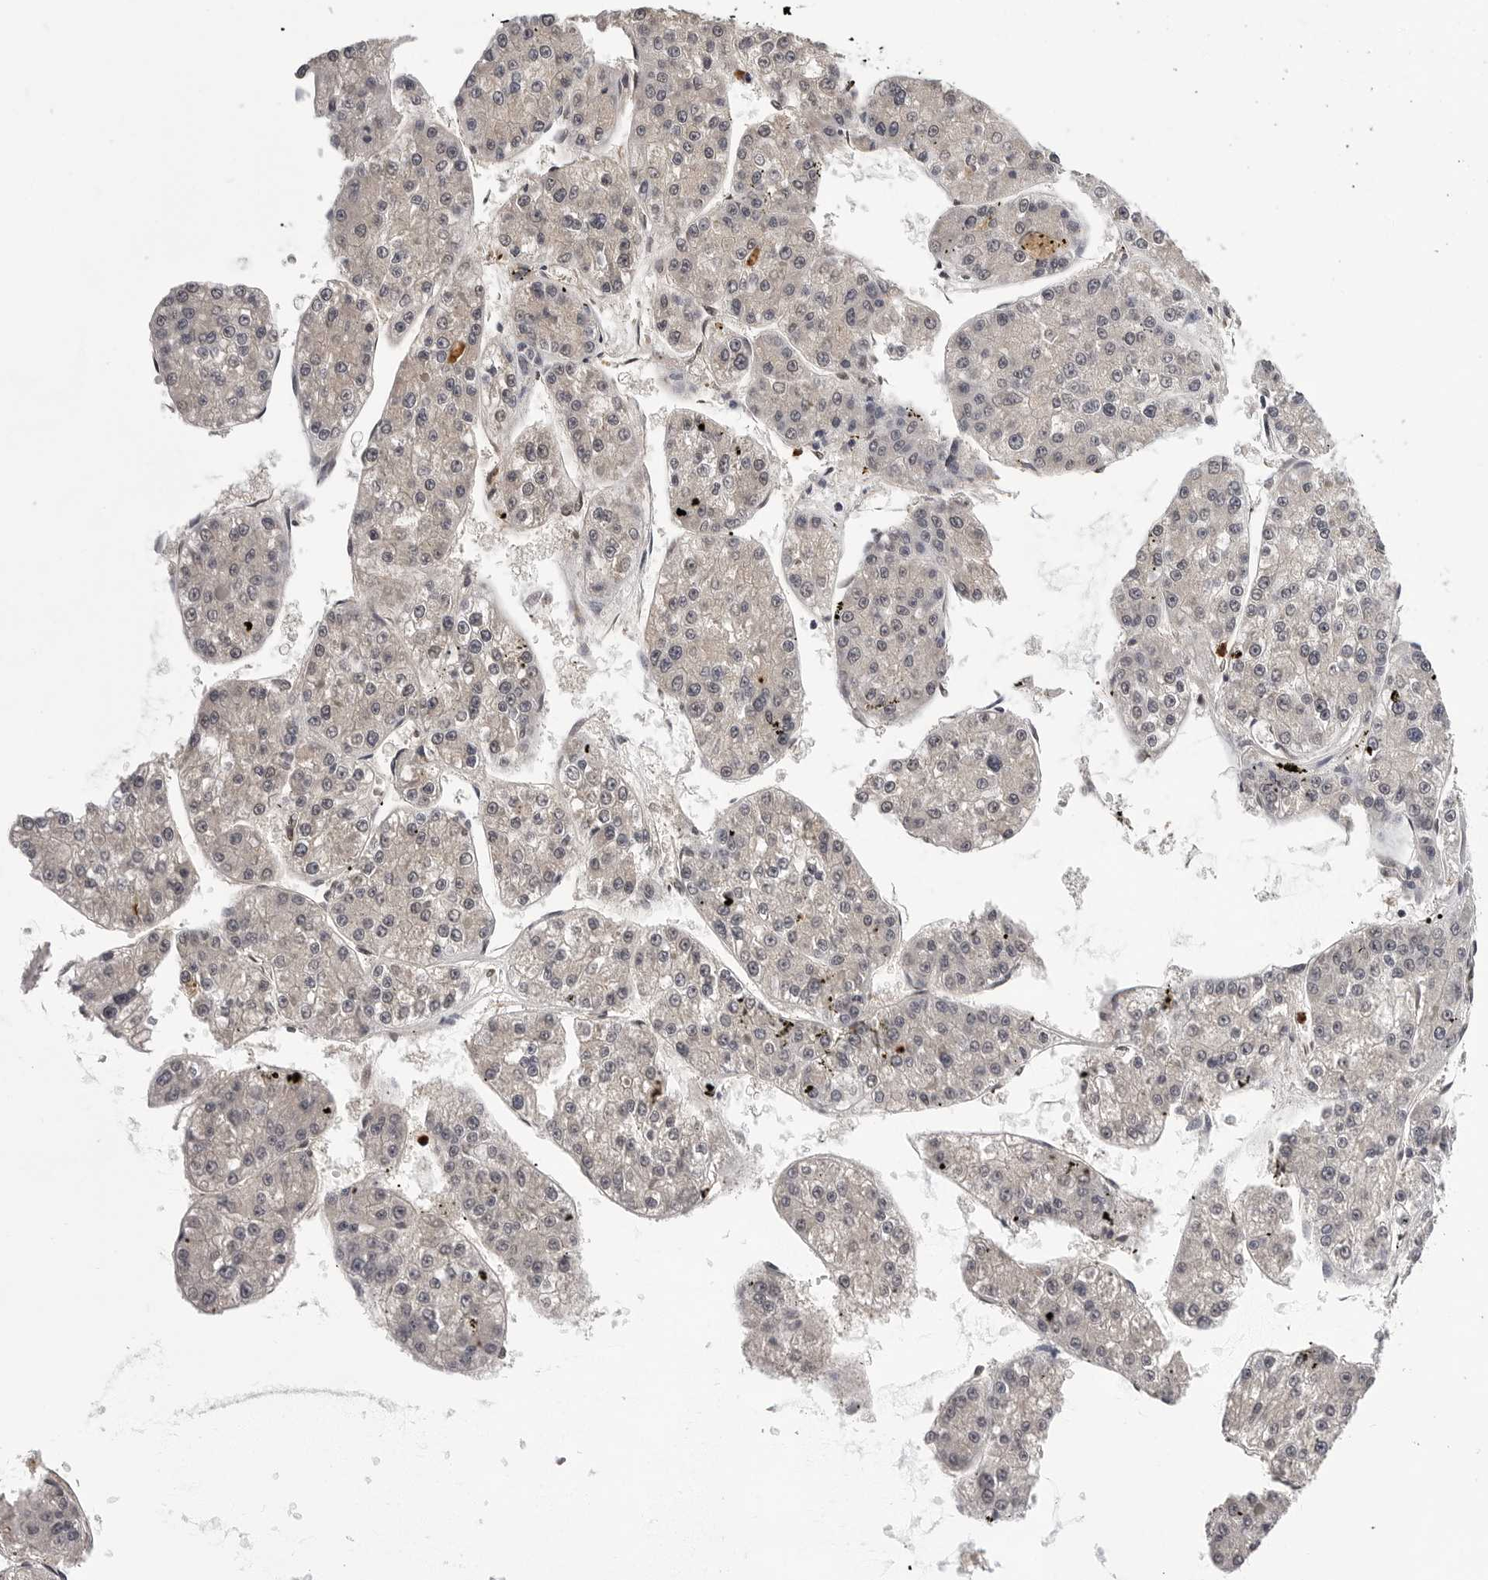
{"staining": {"intensity": "negative", "quantity": "none", "location": "none"}, "tissue": "liver cancer", "cell_type": "Tumor cells", "image_type": "cancer", "snomed": [{"axis": "morphology", "description": "Carcinoma, Hepatocellular, NOS"}, {"axis": "topography", "description": "Liver"}], "caption": "High magnification brightfield microscopy of liver hepatocellular carcinoma stained with DAB (3,3'-diaminobenzidine) (brown) and counterstained with hematoxylin (blue): tumor cells show no significant positivity.", "gene": "TRMT13", "patient": {"sex": "female", "age": 73}}